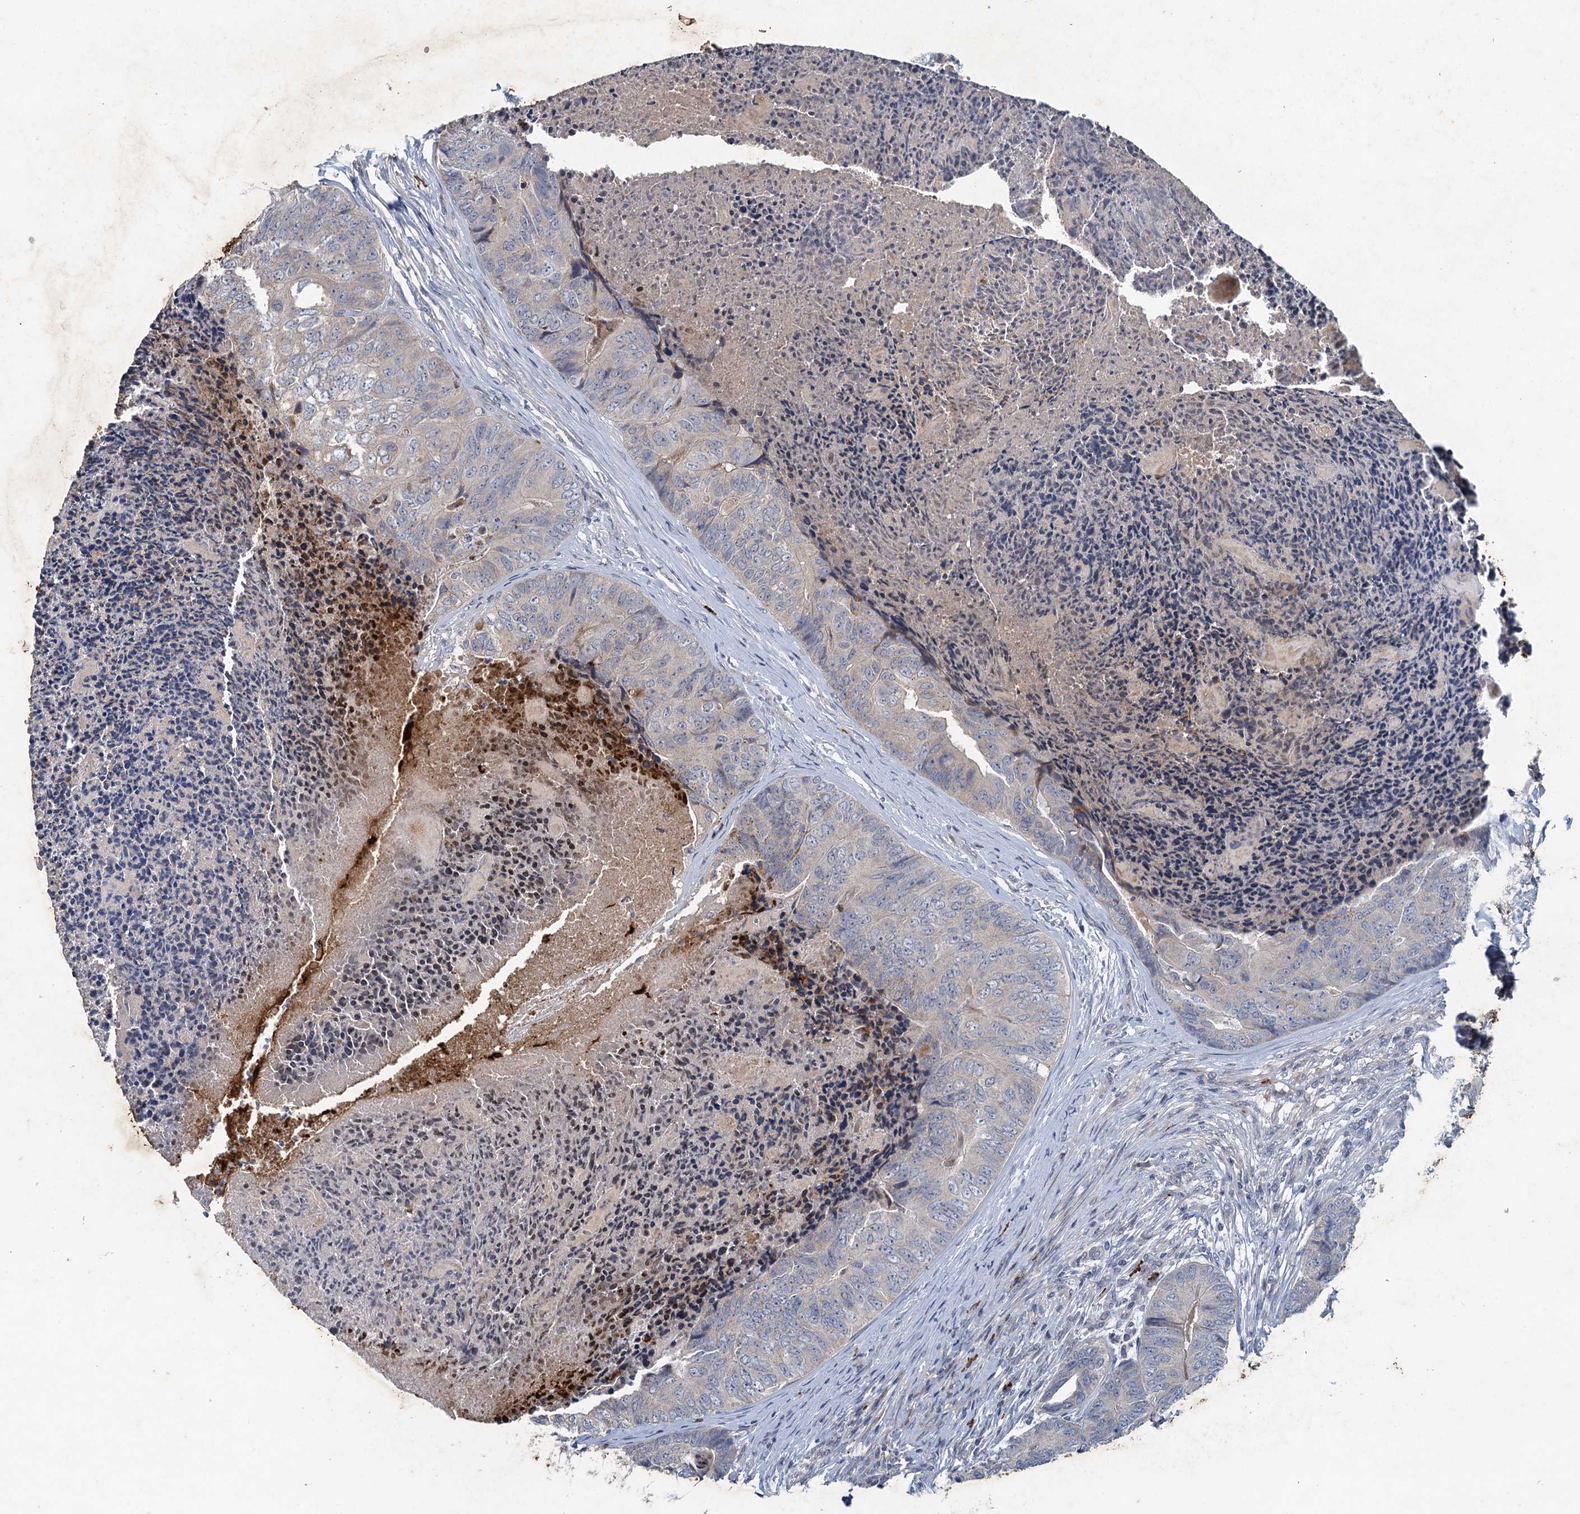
{"staining": {"intensity": "weak", "quantity": "<25%", "location": "cytoplasmic/membranous"}, "tissue": "colorectal cancer", "cell_type": "Tumor cells", "image_type": "cancer", "snomed": [{"axis": "morphology", "description": "Adenocarcinoma, NOS"}, {"axis": "topography", "description": "Colon"}], "caption": "Photomicrograph shows no protein staining in tumor cells of colorectal cancer tissue.", "gene": "TPCN1", "patient": {"sex": "female", "age": 67}}